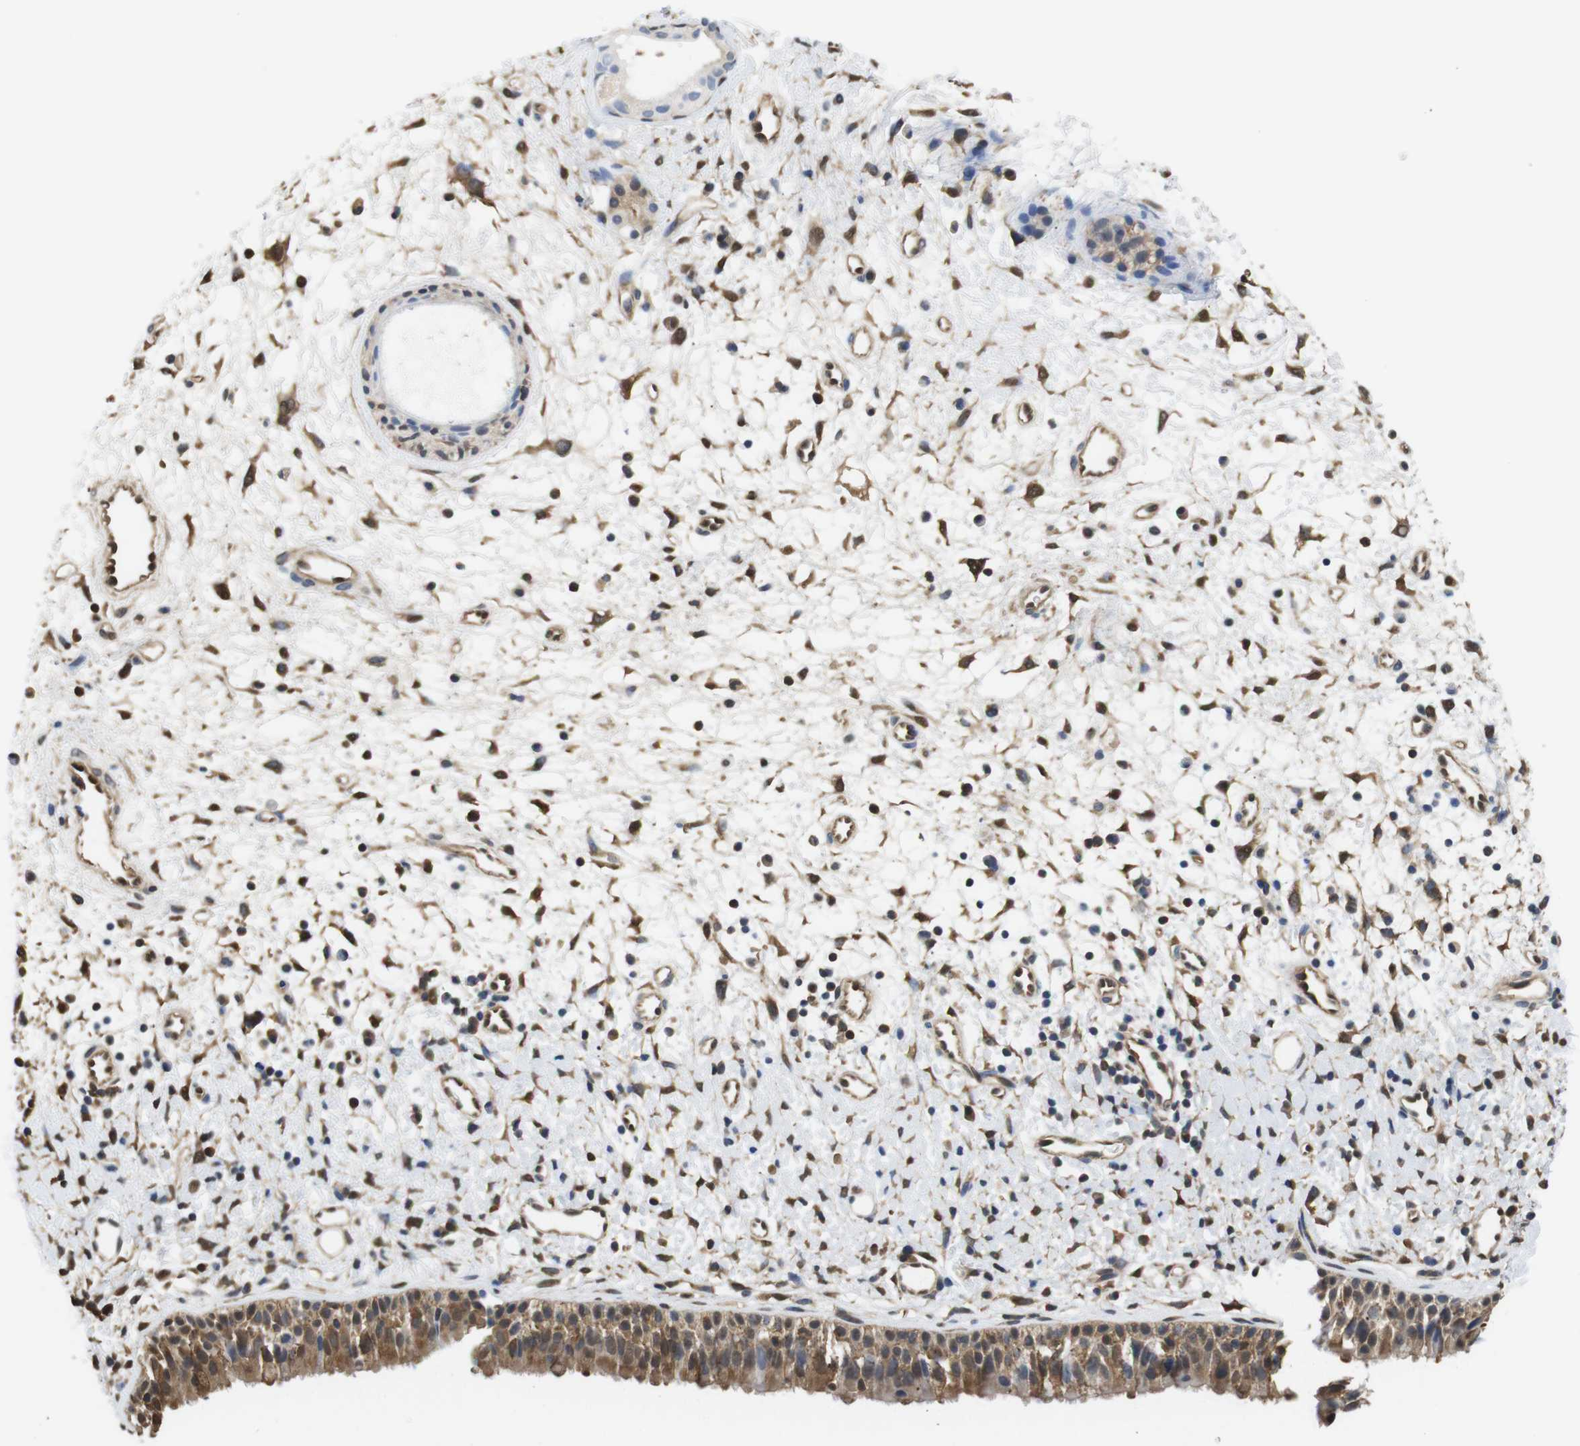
{"staining": {"intensity": "moderate", "quantity": ">75%", "location": "cytoplasmic/membranous"}, "tissue": "nasopharynx", "cell_type": "Respiratory epithelial cells", "image_type": "normal", "snomed": [{"axis": "morphology", "description": "Normal tissue, NOS"}, {"axis": "topography", "description": "Nasopharynx"}], "caption": "High-power microscopy captured an immunohistochemistry image of benign nasopharynx, revealing moderate cytoplasmic/membranous expression in approximately >75% of respiratory epithelial cells.", "gene": "LDHA", "patient": {"sex": "male", "age": 22}}